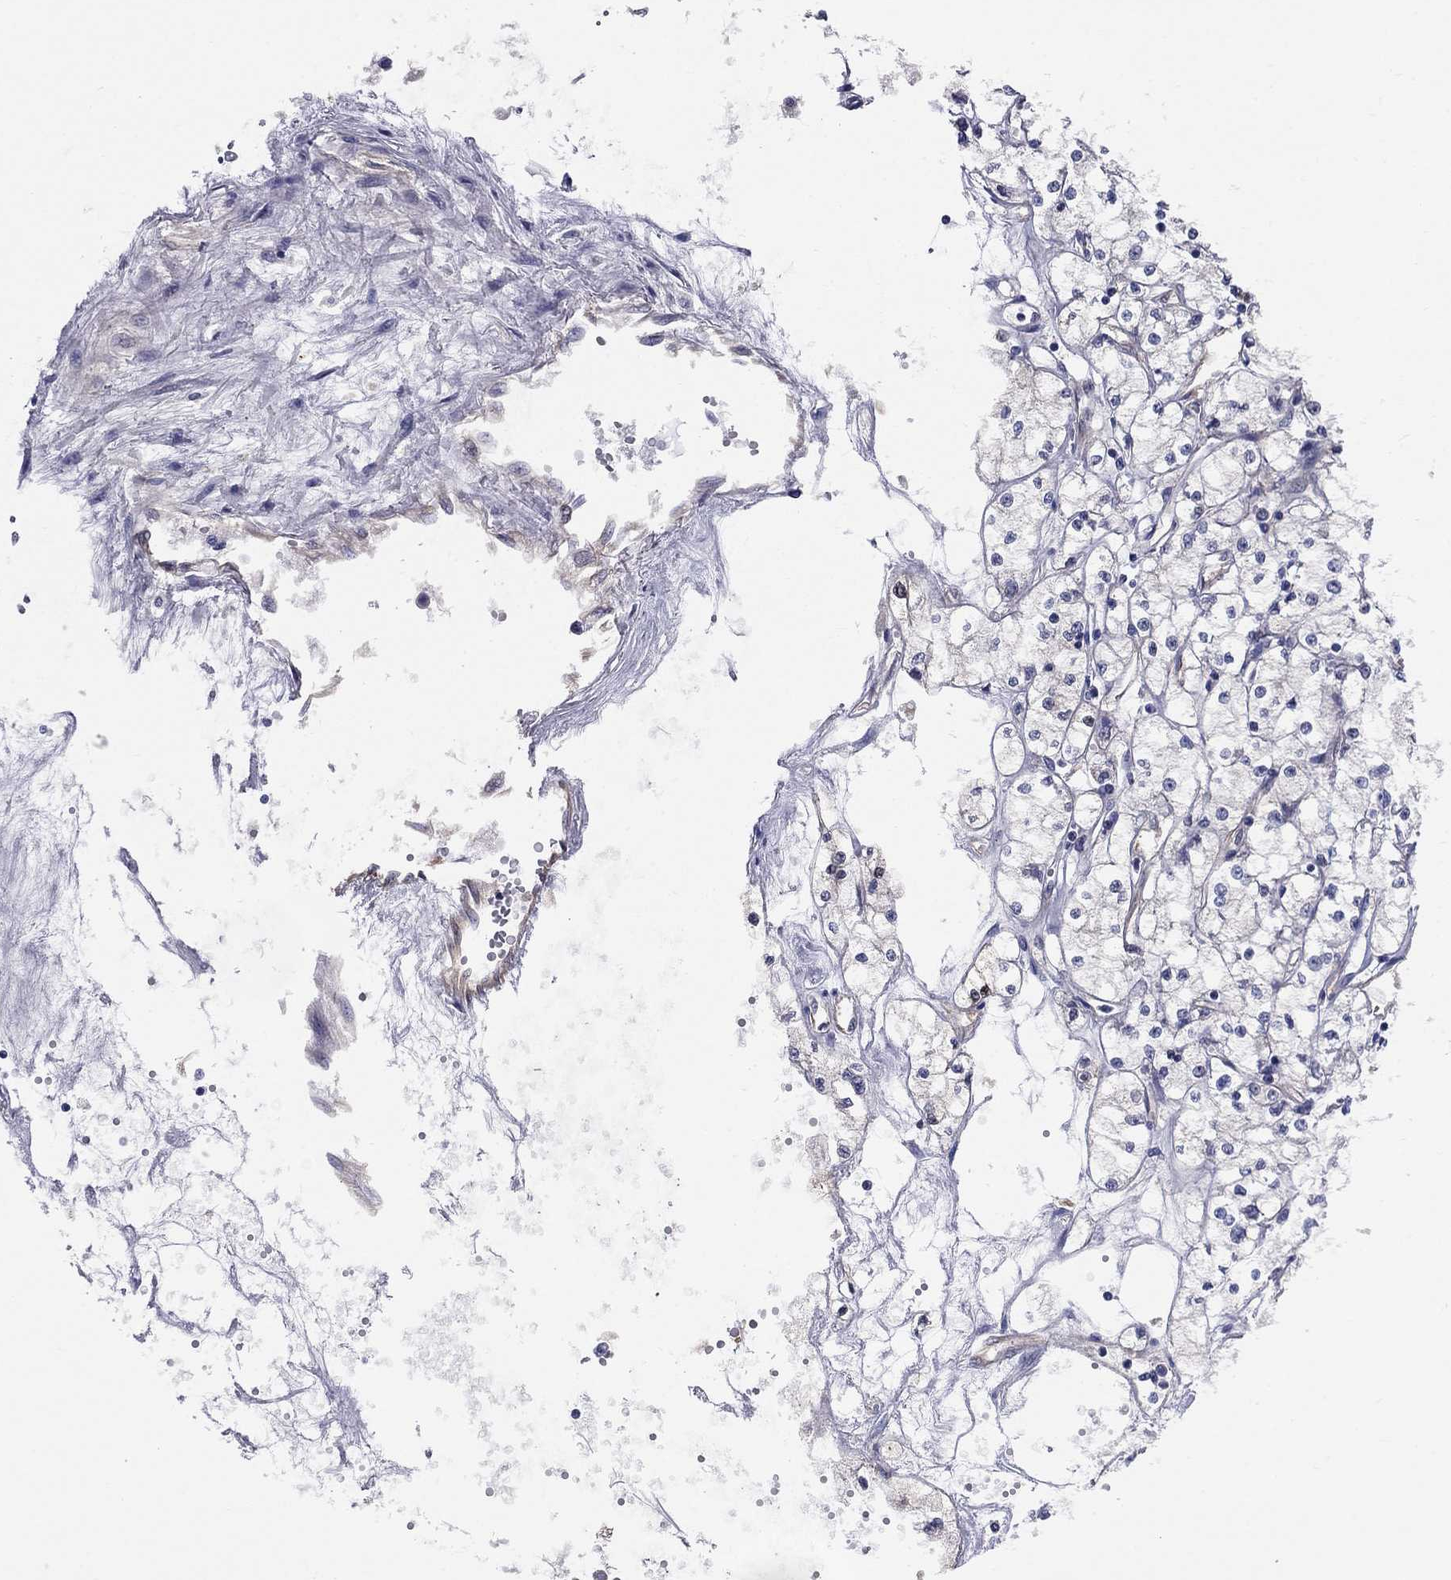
{"staining": {"intensity": "negative", "quantity": "none", "location": "none"}, "tissue": "renal cancer", "cell_type": "Tumor cells", "image_type": "cancer", "snomed": [{"axis": "morphology", "description": "Adenocarcinoma, NOS"}, {"axis": "topography", "description": "Kidney"}], "caption": "A micrograph of human renal cancer is negative for staining in tumor cells. (DAB (3,3'-diaminobenzidine) immunohistochemistry visualized using brightfield microscopy, high magnification).", "gene": "EMP2", "patient": {"sex": "male", "age": 67}}